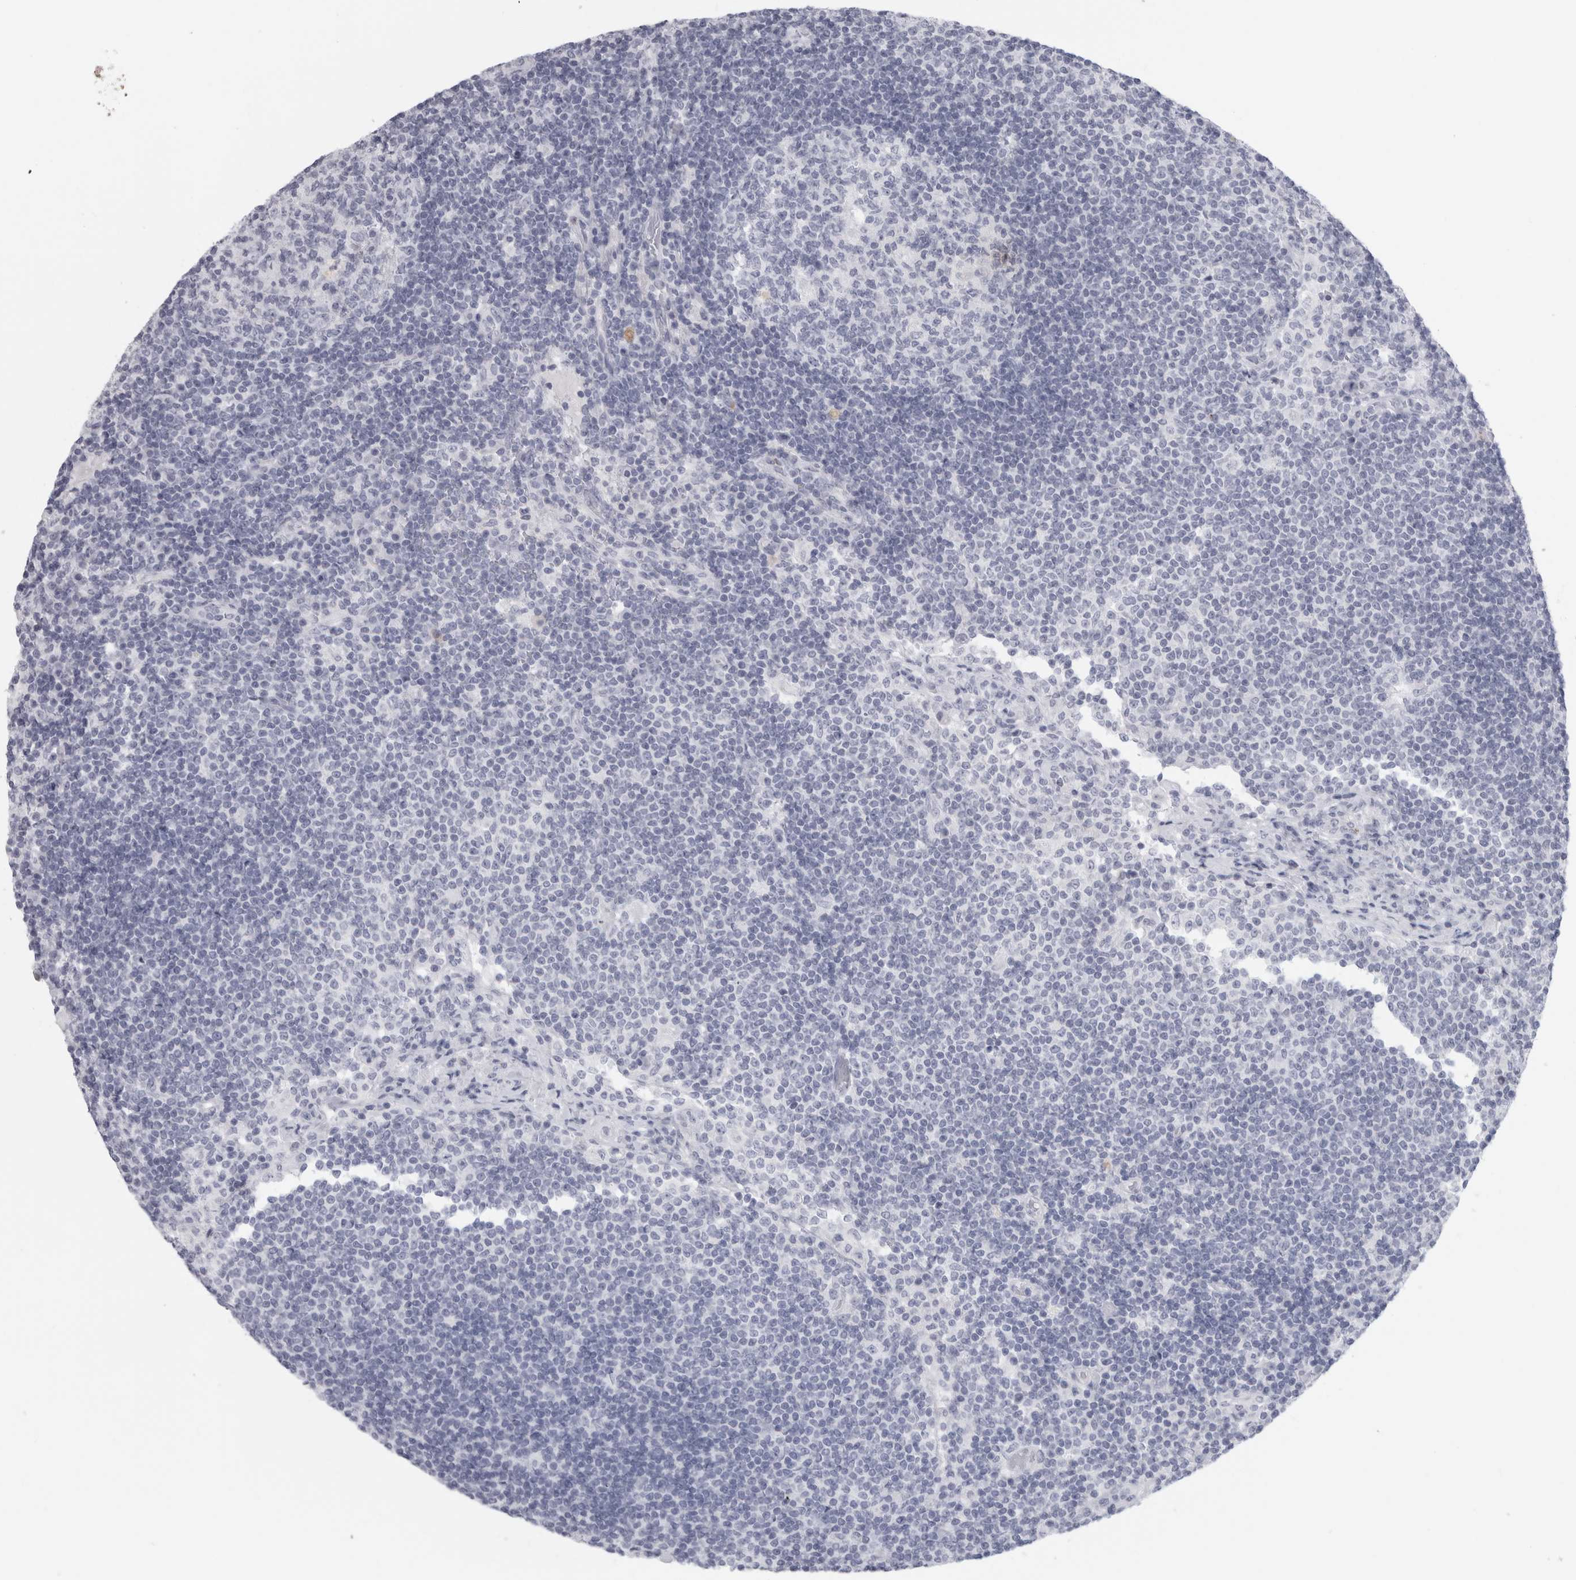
{"staining": {"intensity": "negative", "quantity": "none", "location": "none"}, "tissue": "lymph node", "cell_type": "Germinal center cells", "image_type": "normal", "snomed": [{"axis": "morphology", "description": "Normal tissue, NOS"}, {"axis": "topography", "description": "Lymph node"}], "caption": "This is an IHC micrograph of benign lymph node. There is no positivity in germinal center cells.", "gene": "CPE", "patient": {"sex": "female", "age": 53}}